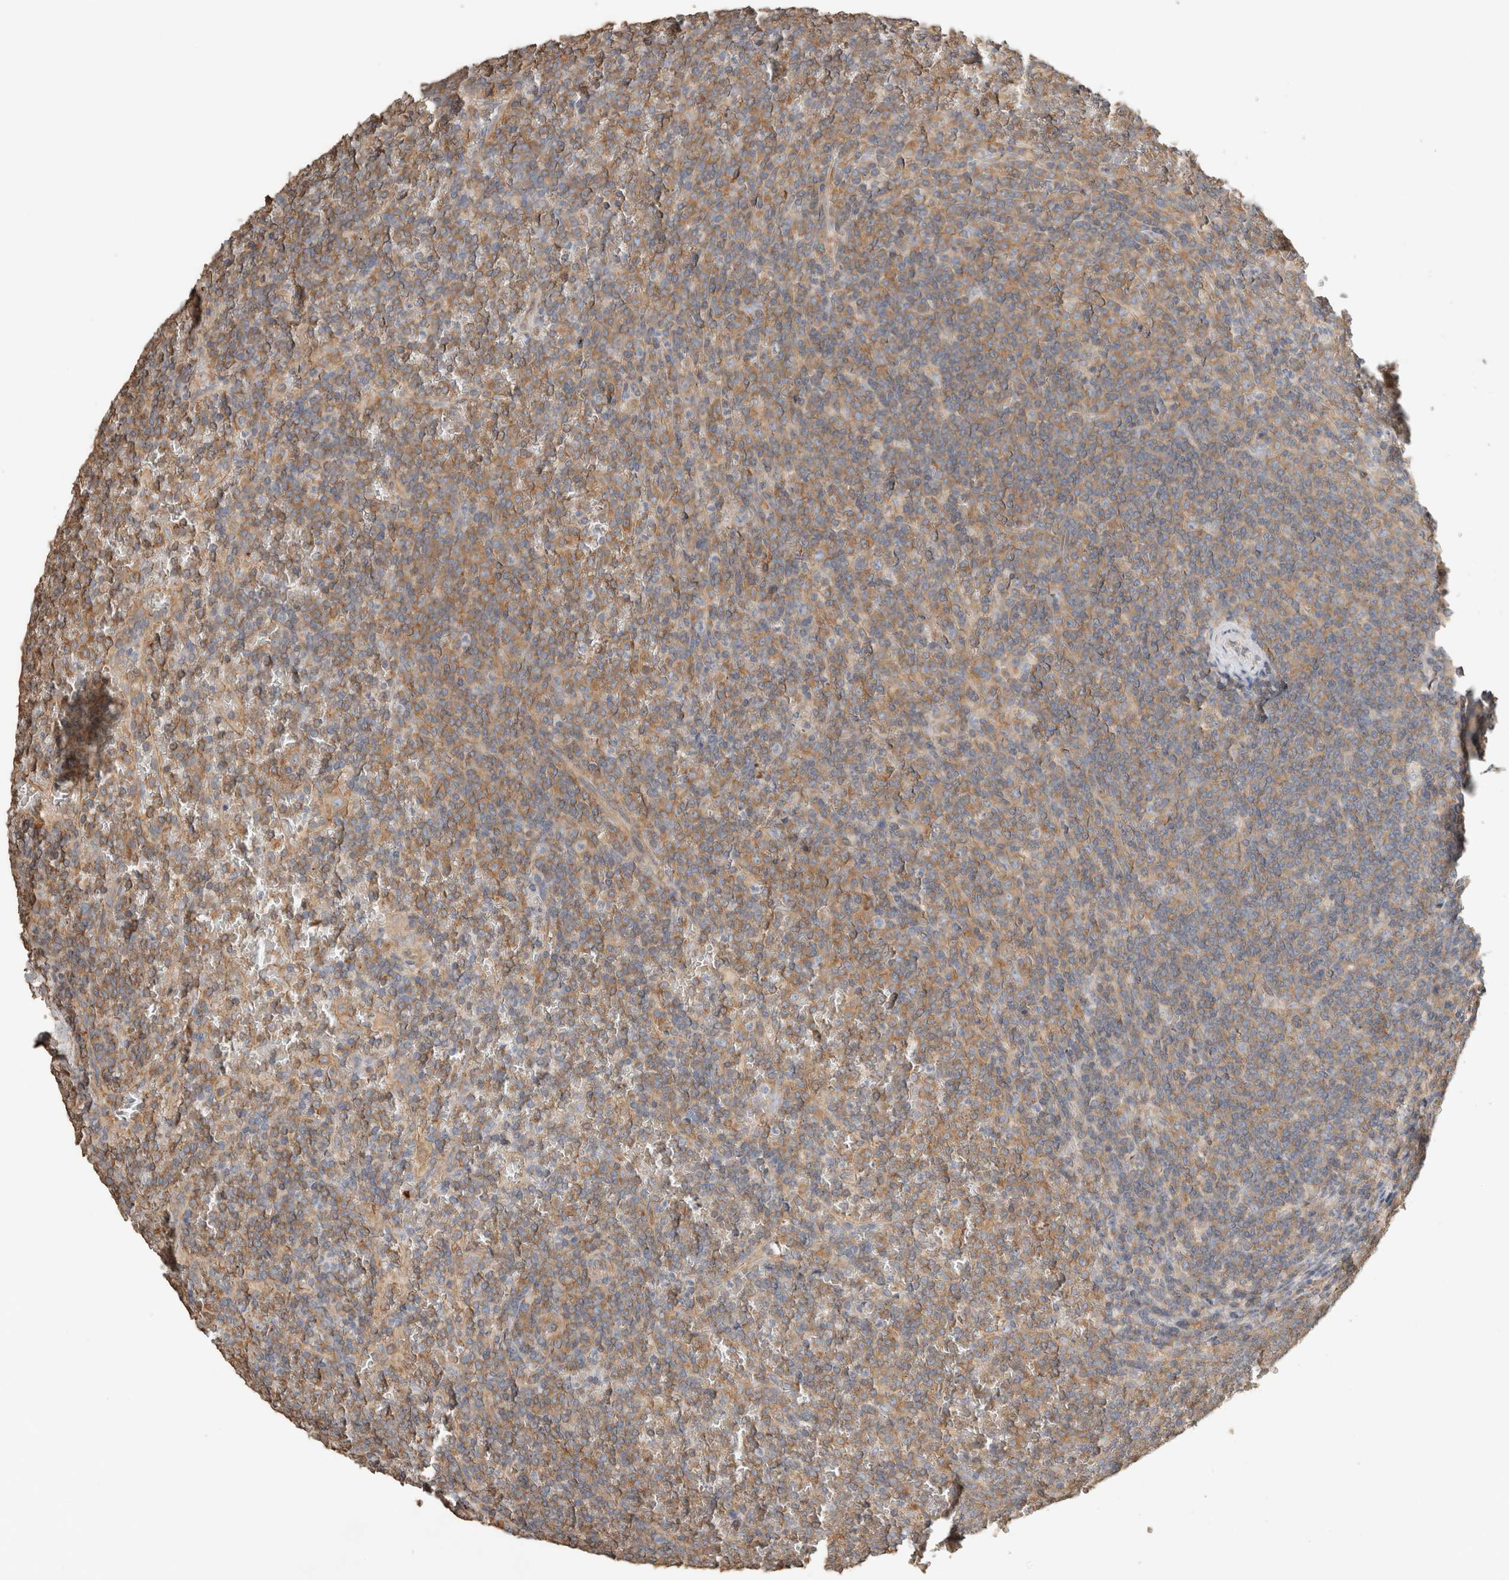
{"staining": {"intensity": "moderate", "quantity": ">75%", "location": "cytoplasmic/membranous"}, "tissue": "lymphoma", "cell_type": "Tumor cells", "image_type": "cancer", "snomed": [{"axis": "morphology", "description": "Malignant lymphoma, non-Hodgkin's type, Low grade"}, {"axis": "topography", "description": "Spleen"}], "caption": "Human malignant lymphoma, non-Hodgkin's type (low-grade) stained with a protein marker demonstrates moderate staining in tumor cells.", "gene": "EIF4G3", "patient": {"sex": "female", "age": 19}}